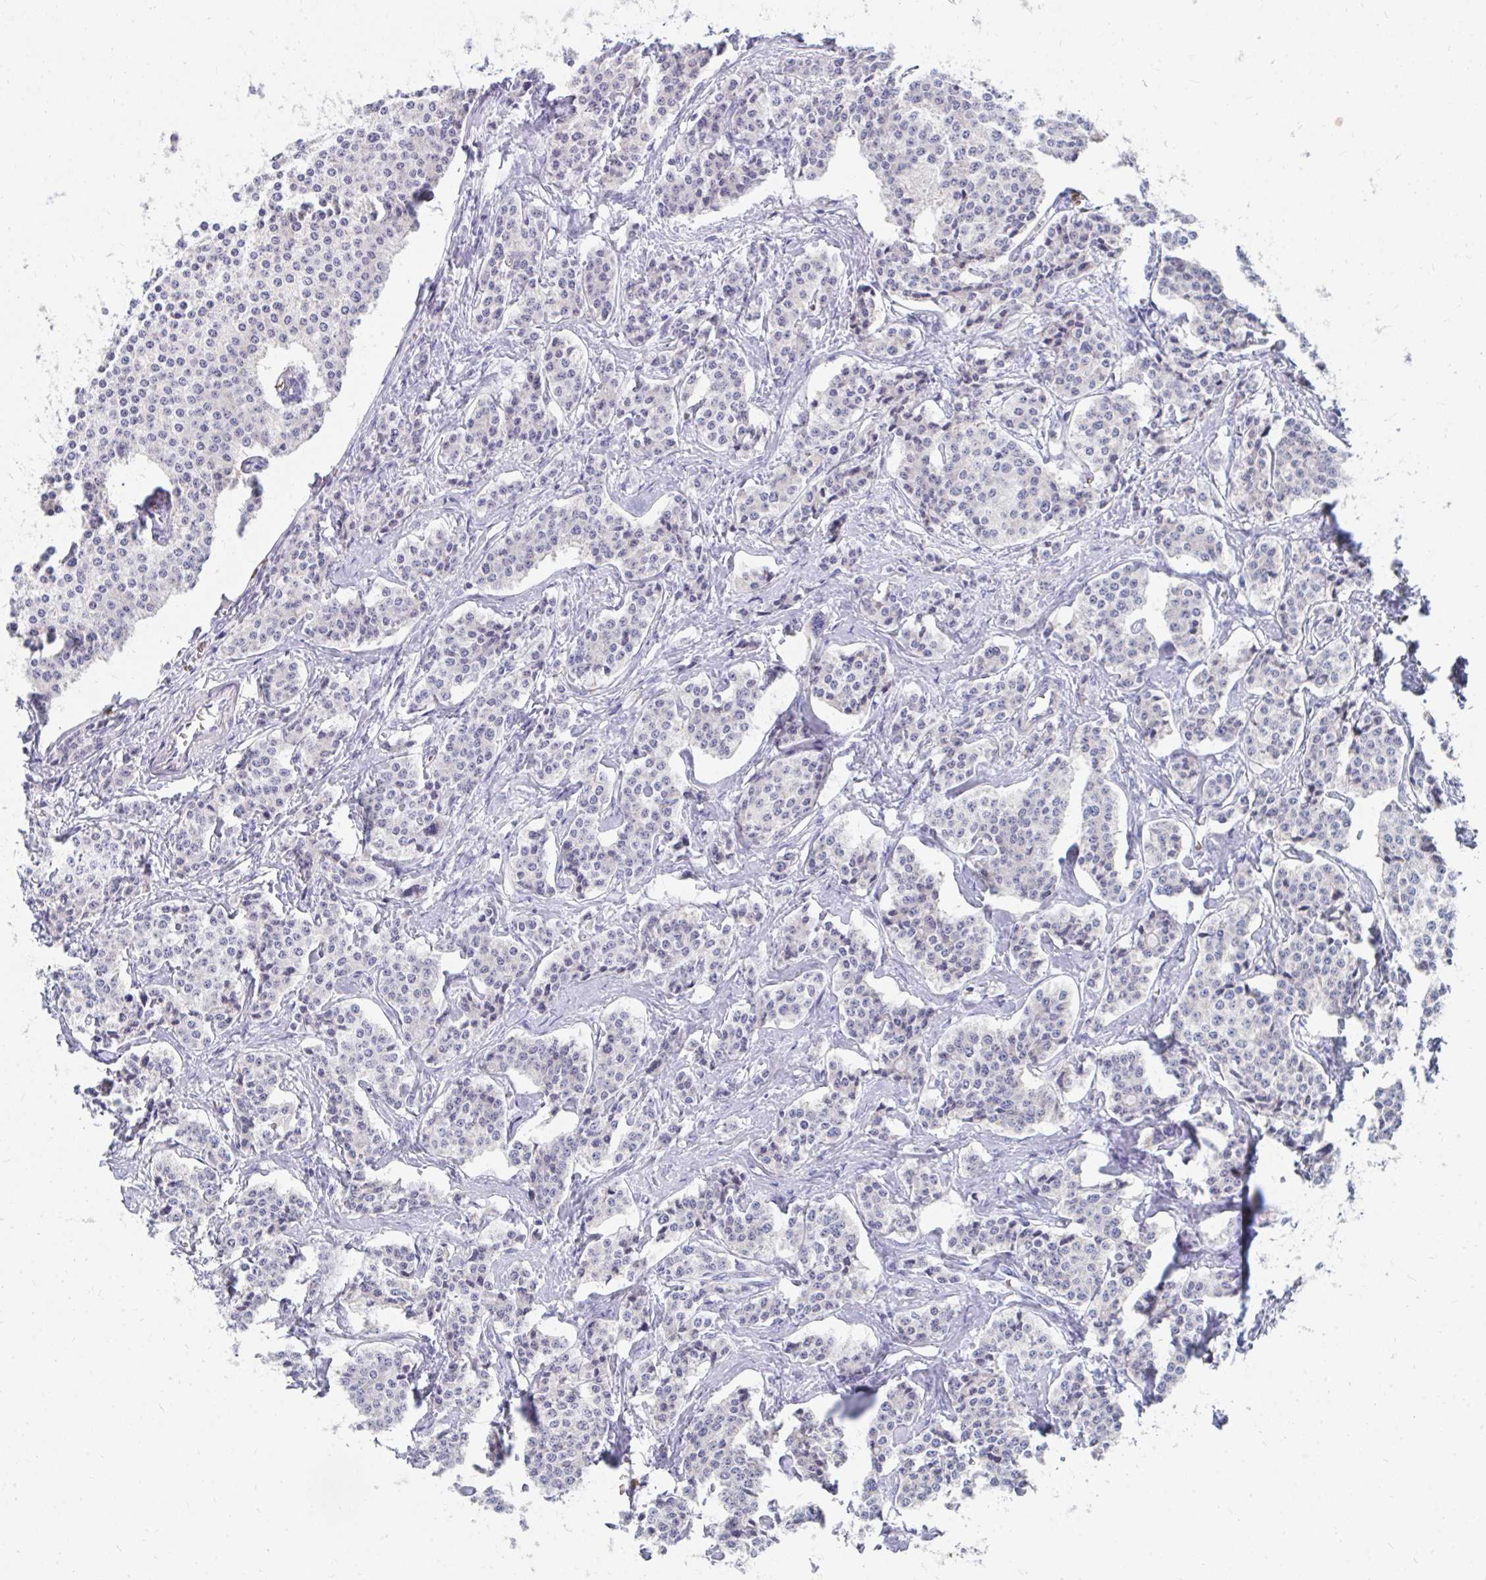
{"staining": {"intensity": "negative", "quantity": "none", "location": "none"}, "tissue": "carcinoid", "cell_type": "Tumor cells", "image_type": "cancer", "snomed": [{"axis": "morphology", "description": "Carcinoid, malignant, NOS"}, {"axis": "topography", "description": "Small intestine"}], "caption": "Tumor cells are negative for protein expression in human carcinoid.", "gene": "MROH2B", "patient": {"sex": "female", "age": 64}}